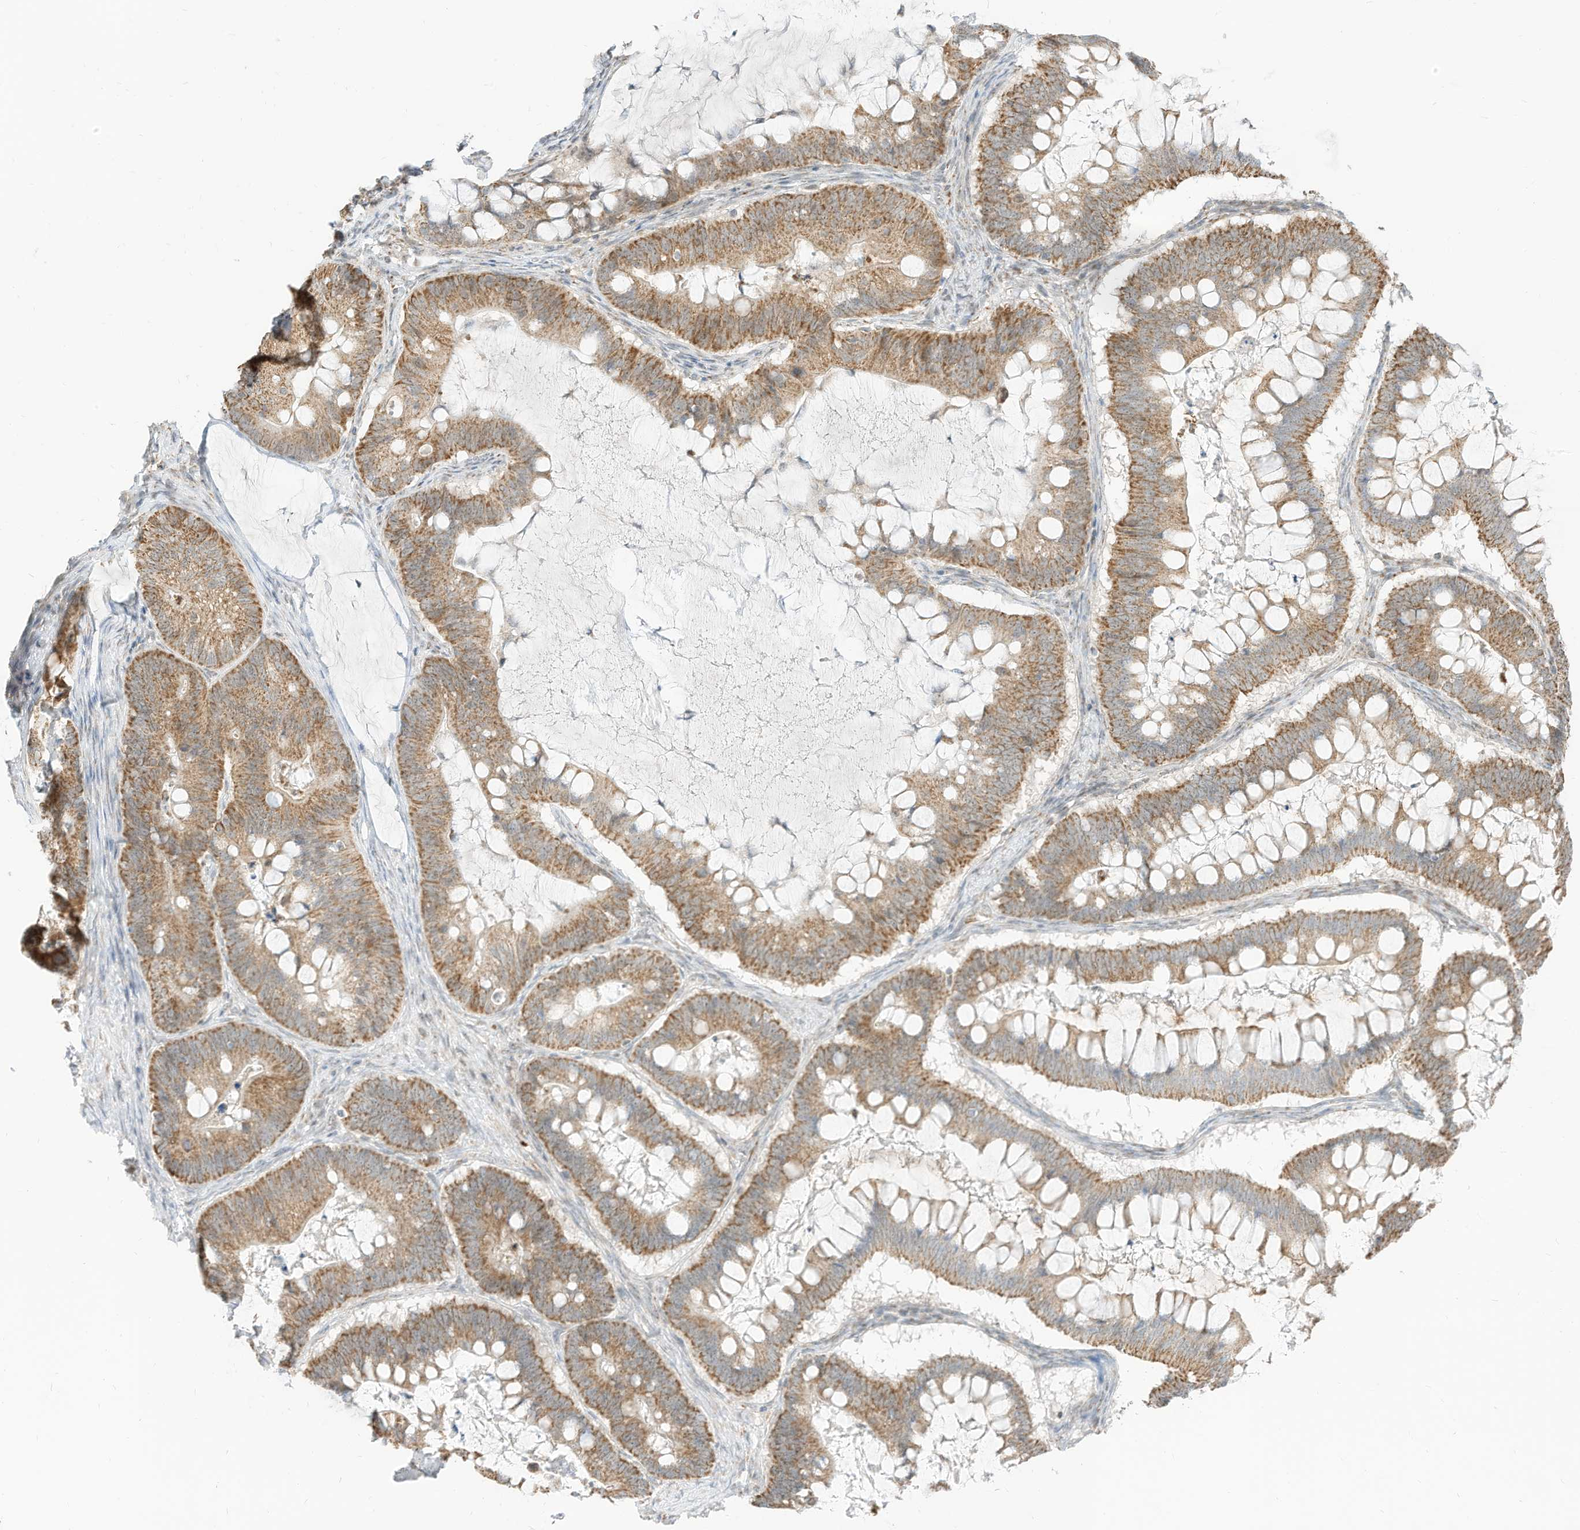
{"staining": {"intensity": "moderate", "quantity": ">75%", "location": "cytoplasmic/membranous"}, "tissue": "ovarian cancer", "cell_type": "Tumor cells", "image_type": "cancer", "snomed": [{"axis": "morphology", "description": "Cystadenocarcinoma, mucinous, NOS"}, {"axis": "topography", "description": "Ovary"}], "caption": "The image exhibits a brown stain indicating the presence of a protein in the cytoplasmic/membranous of tumor cells in ovarian cancer.", "gene": "MTUS2", "patient": {"sex": "female", "age": 61}}